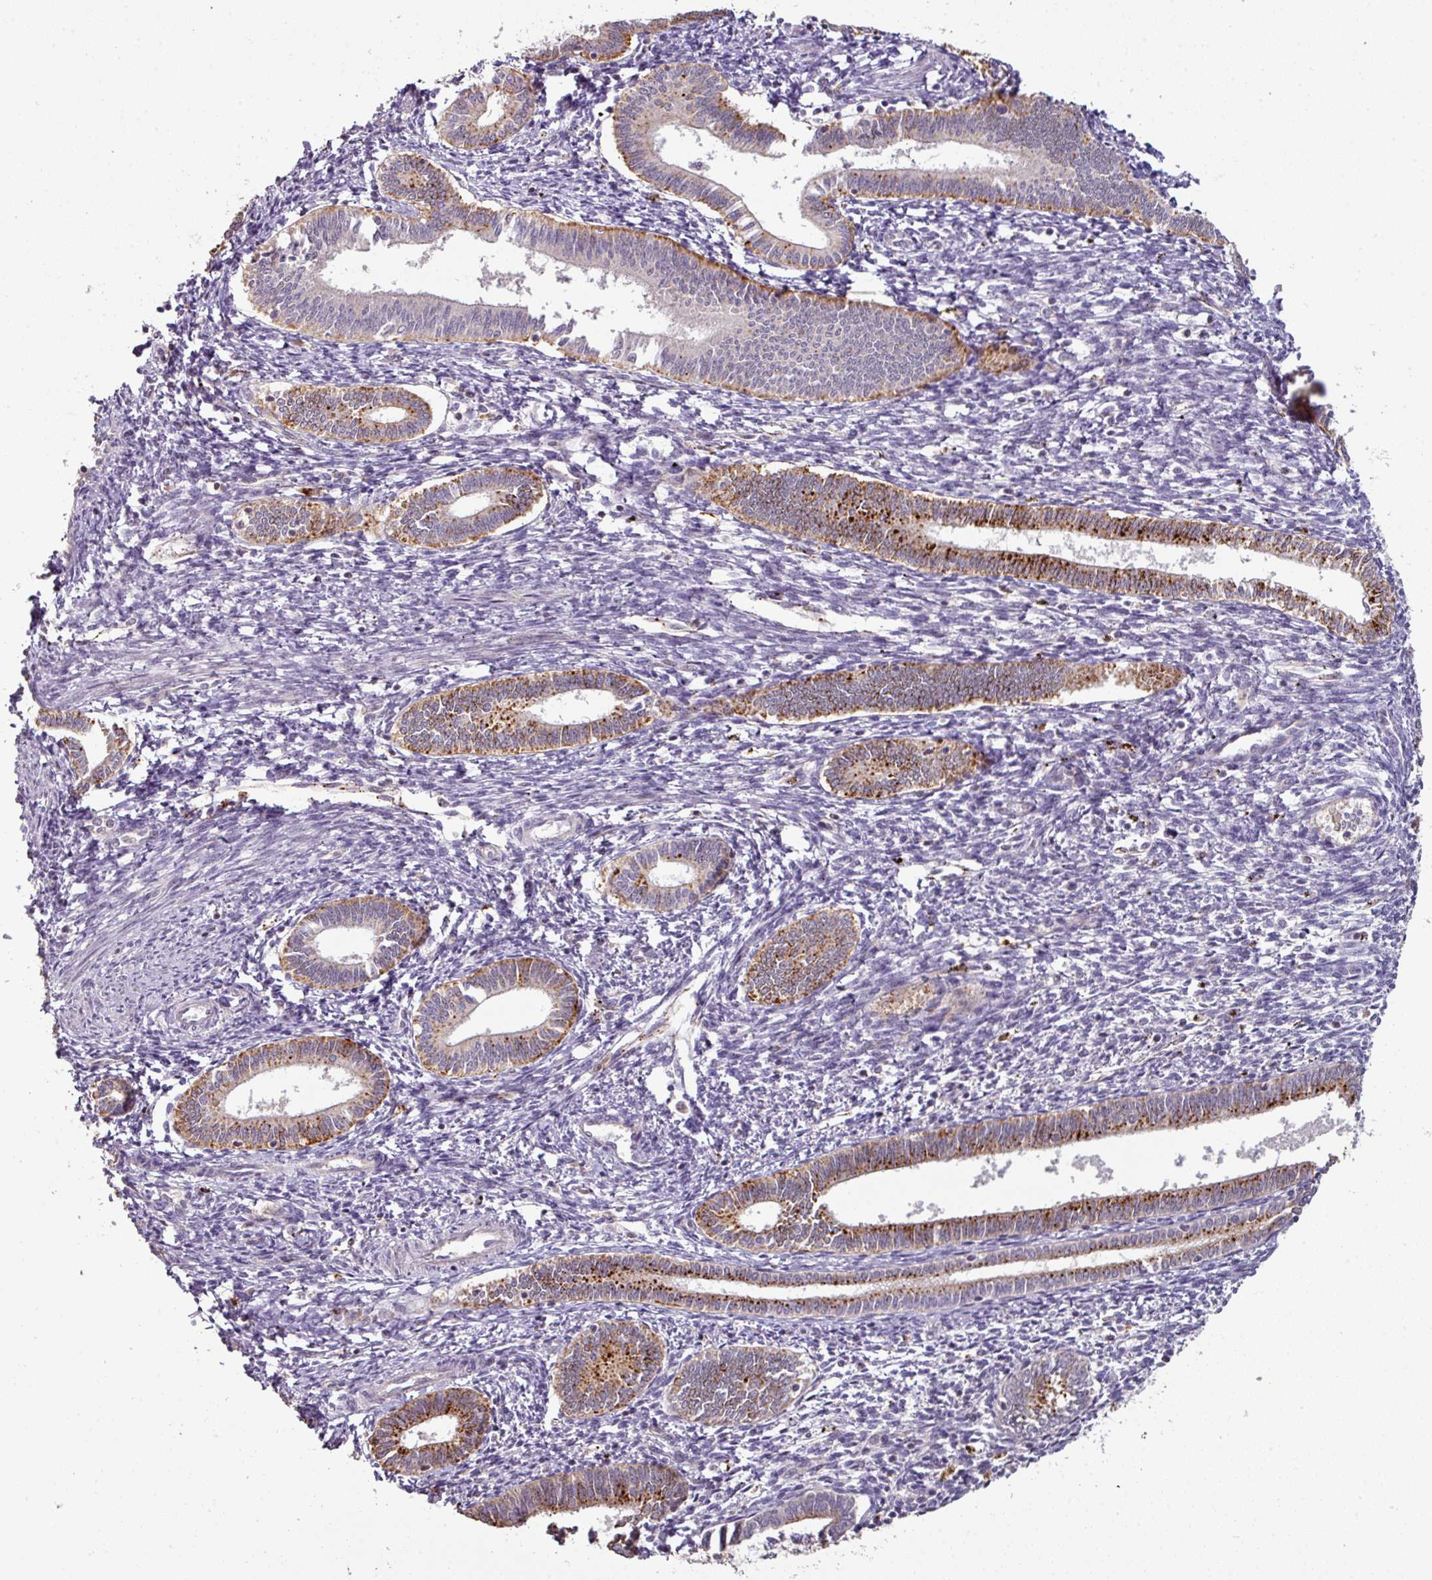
{"staining": {"intensity": "negative", "quantity": "none", "location": "none"}, "tissue": "endometrium", "cell_type": "Cells in endometrial stroma", "image_type": "normal", "snomed": [{"axis": "morphology", "description": "Normal tissue, NOS"}, {"axis": "topography", "description": "Endometrium"}], "caption": "Cells in endometrial stroma show no significant protein staining in benign endometrium.", "gene": "CXCR5", "patient": {"sex": "female", "age": 41}}